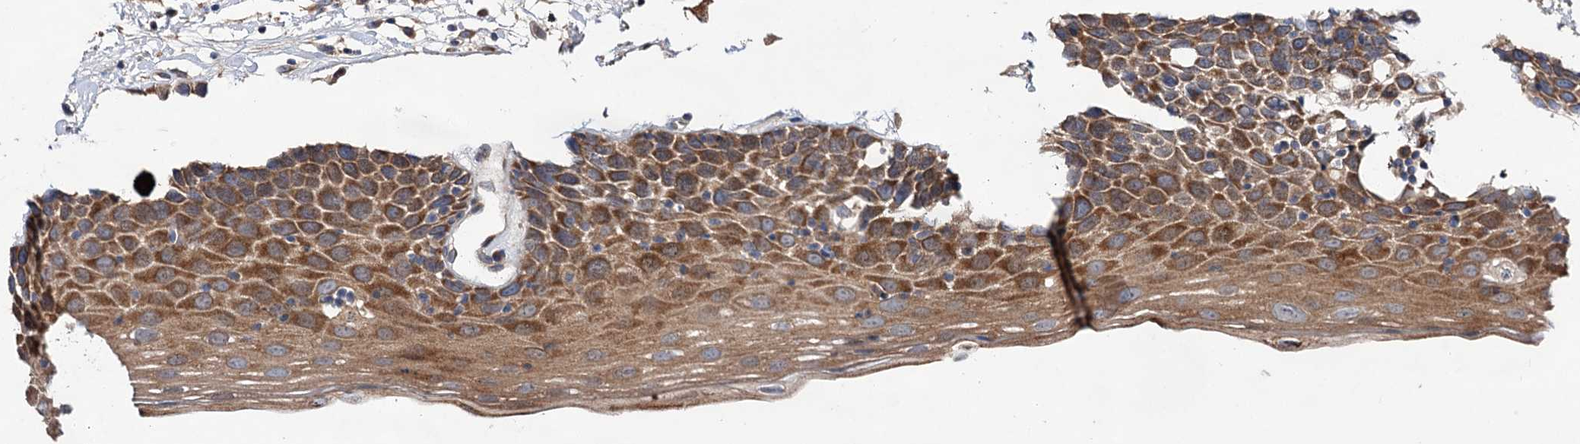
{"staining": {"intensity": "moderate", "quantity": ">75%", "location": "cytoplasmic/membranous"}, "tissue": "oral mucosa", "cell_type": "Squamous epithelial cells", "image_type": "normal", "snomed": [{"axis": "morphology", "description": "Normal tissue, NOS"}, {"axis": "topography", "description": "Oral tissue"}], "caption": "An immunohistochemistry photomicrograph of benign tissue is shown. Protein staining in brown highlights moderate cytoplasmic/membranous positivity in oral mucosa within squamous epithelial cells.", "gene": "NAA25", "patient": {"sex": "male", "age": 74}}